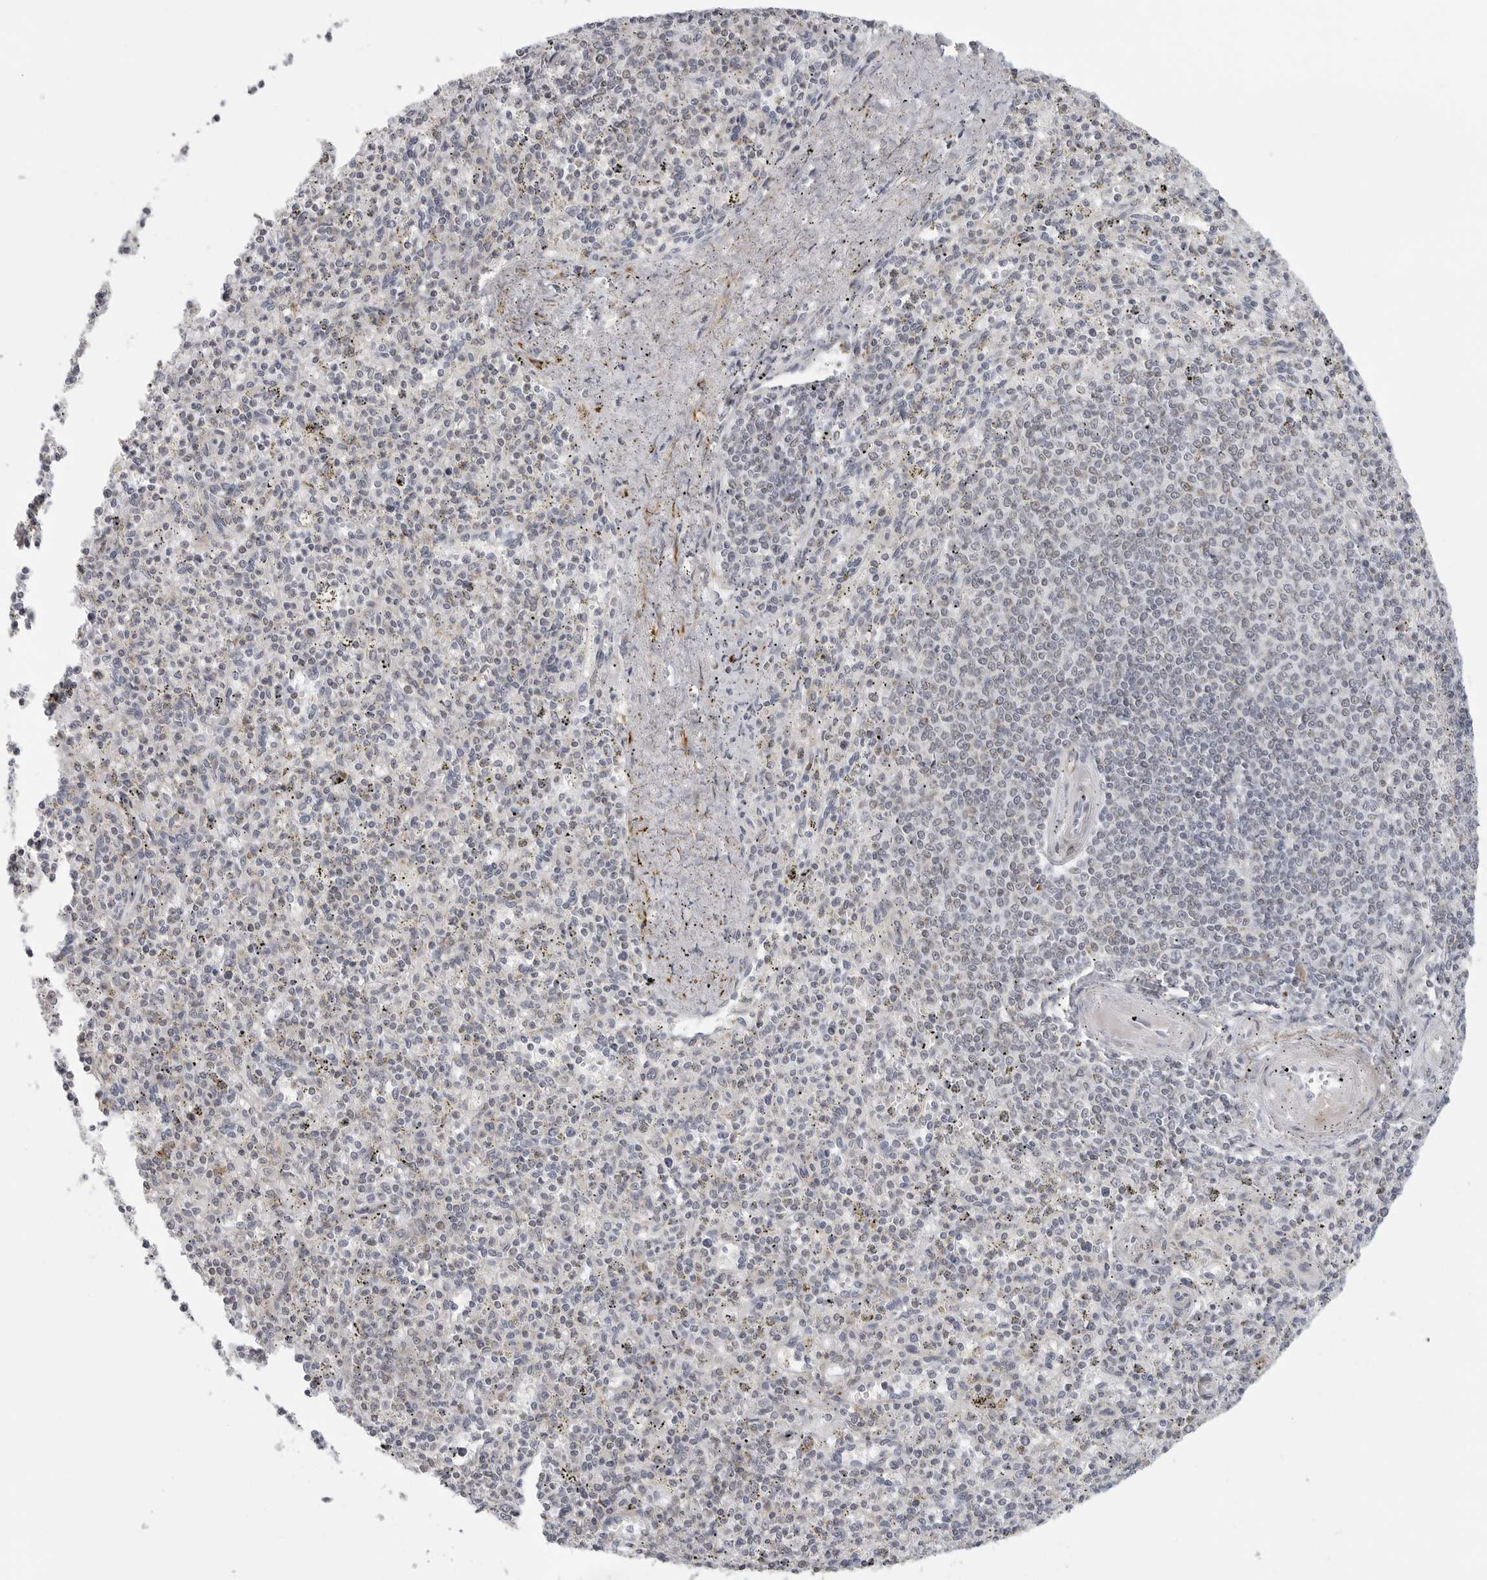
{"staining": {"intensity": "negative", "quantity": "none", "location": "none"}, "tissue": "spleen", "cell_type": "Cells in red pulp", "image_type": "normal", "snomed": [{"axis": "morphology", "description": "Normal tissue, NOS"}, {"axis": "topography", "description": "Spleen"}], "caption": "This is an immunohistochemistry image of normal human spleen. There is no expression in cells in red pulp.", "gene": "MAP7D1", "patient": {"sex": "male", "age": 72}}